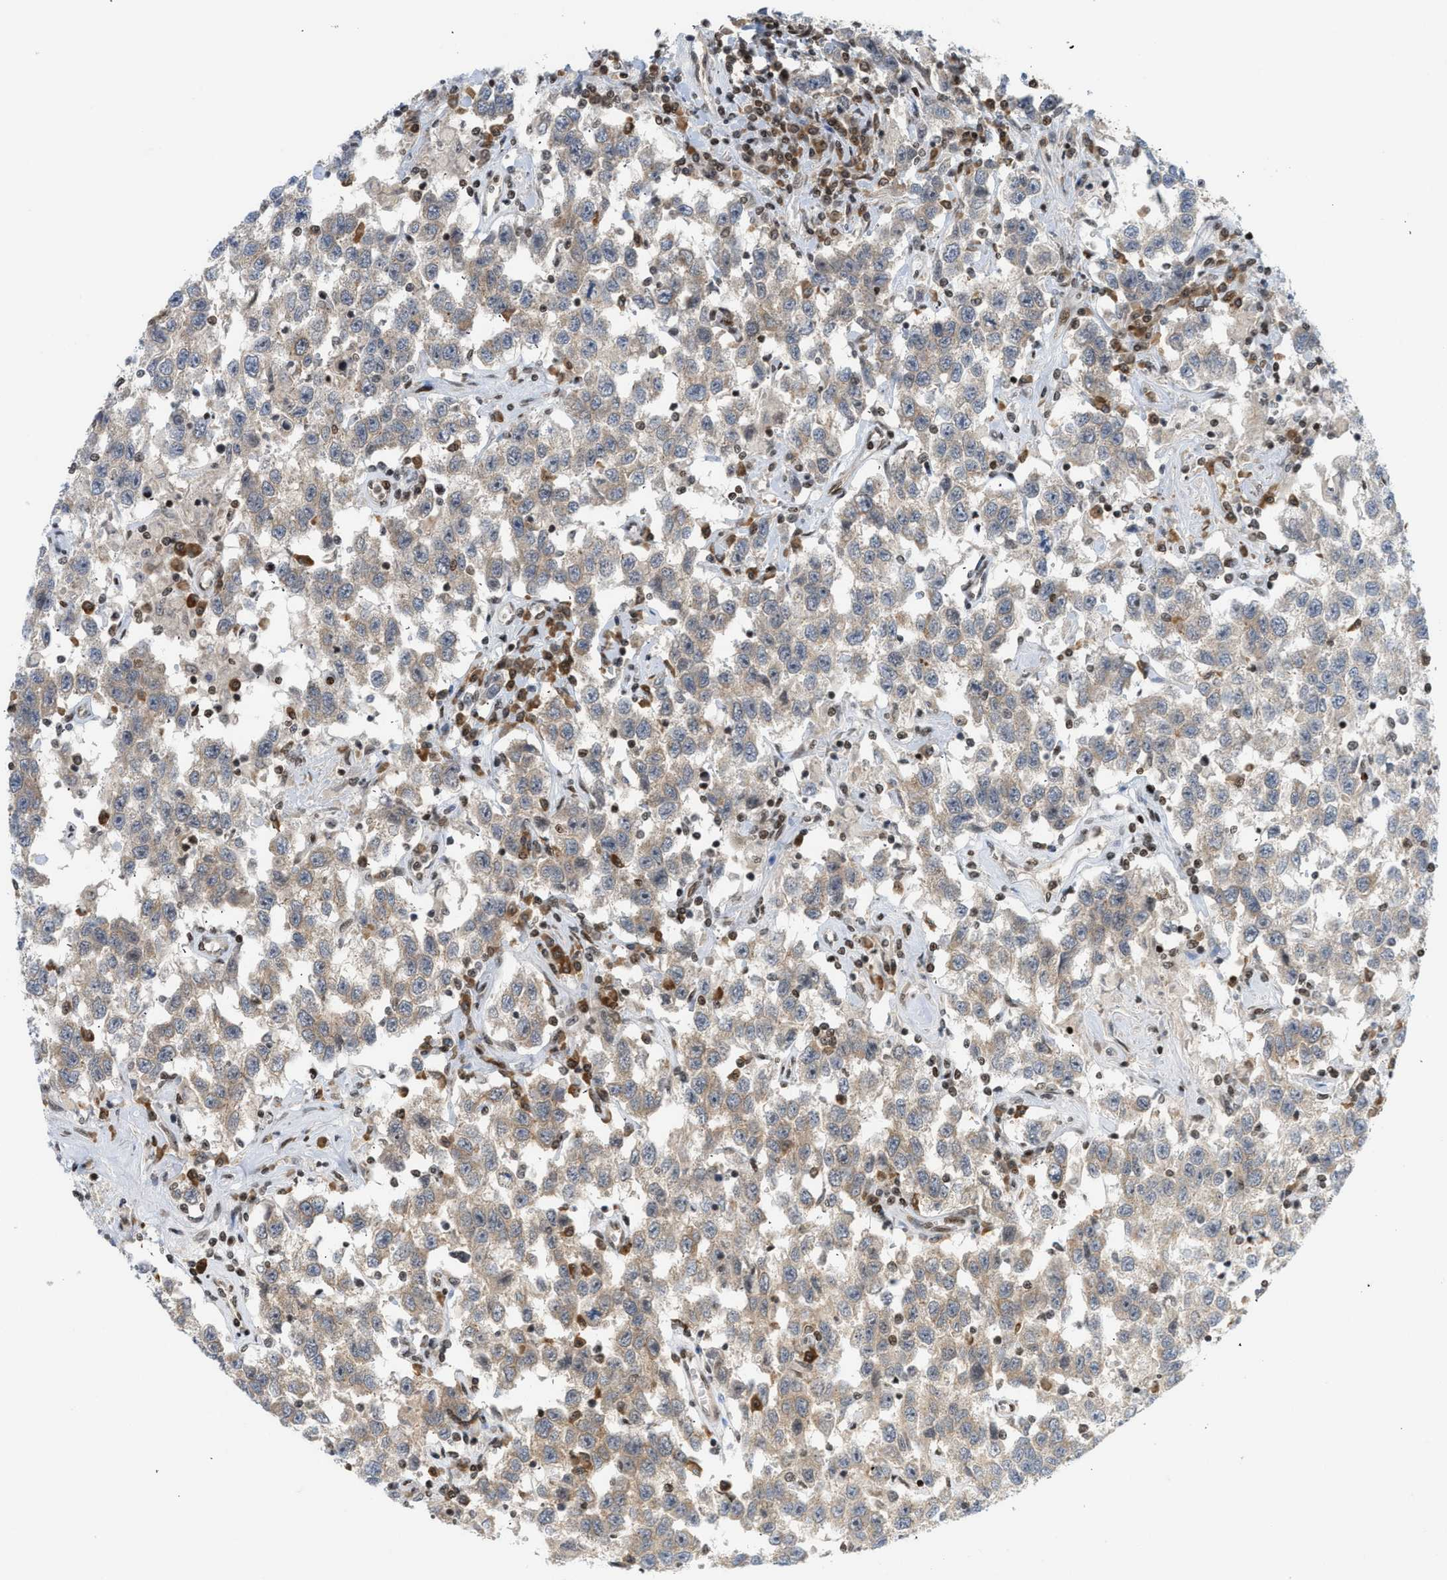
{"staining": {"intensity": "weak", "quantity": "25%-75%", "location": "cytoplasmic/membranous"}, "tissue": "testis cancer", "cell_type": "Tumor cells", "image_type": "cancer", "snomed": [{"axis": "morphology", "description": "Seminoma, NOS"}, {"axis": "topography", "description": "Testis"}], "caption": "Immunohistochemical staining of human testis cancer (seminoma) displays weak cytoplasmic/membranous protein staining in approximately 25%-75% of tumor cells.", "gene": "ZNF22", "patient": {"sex": "male", "age": 41}}